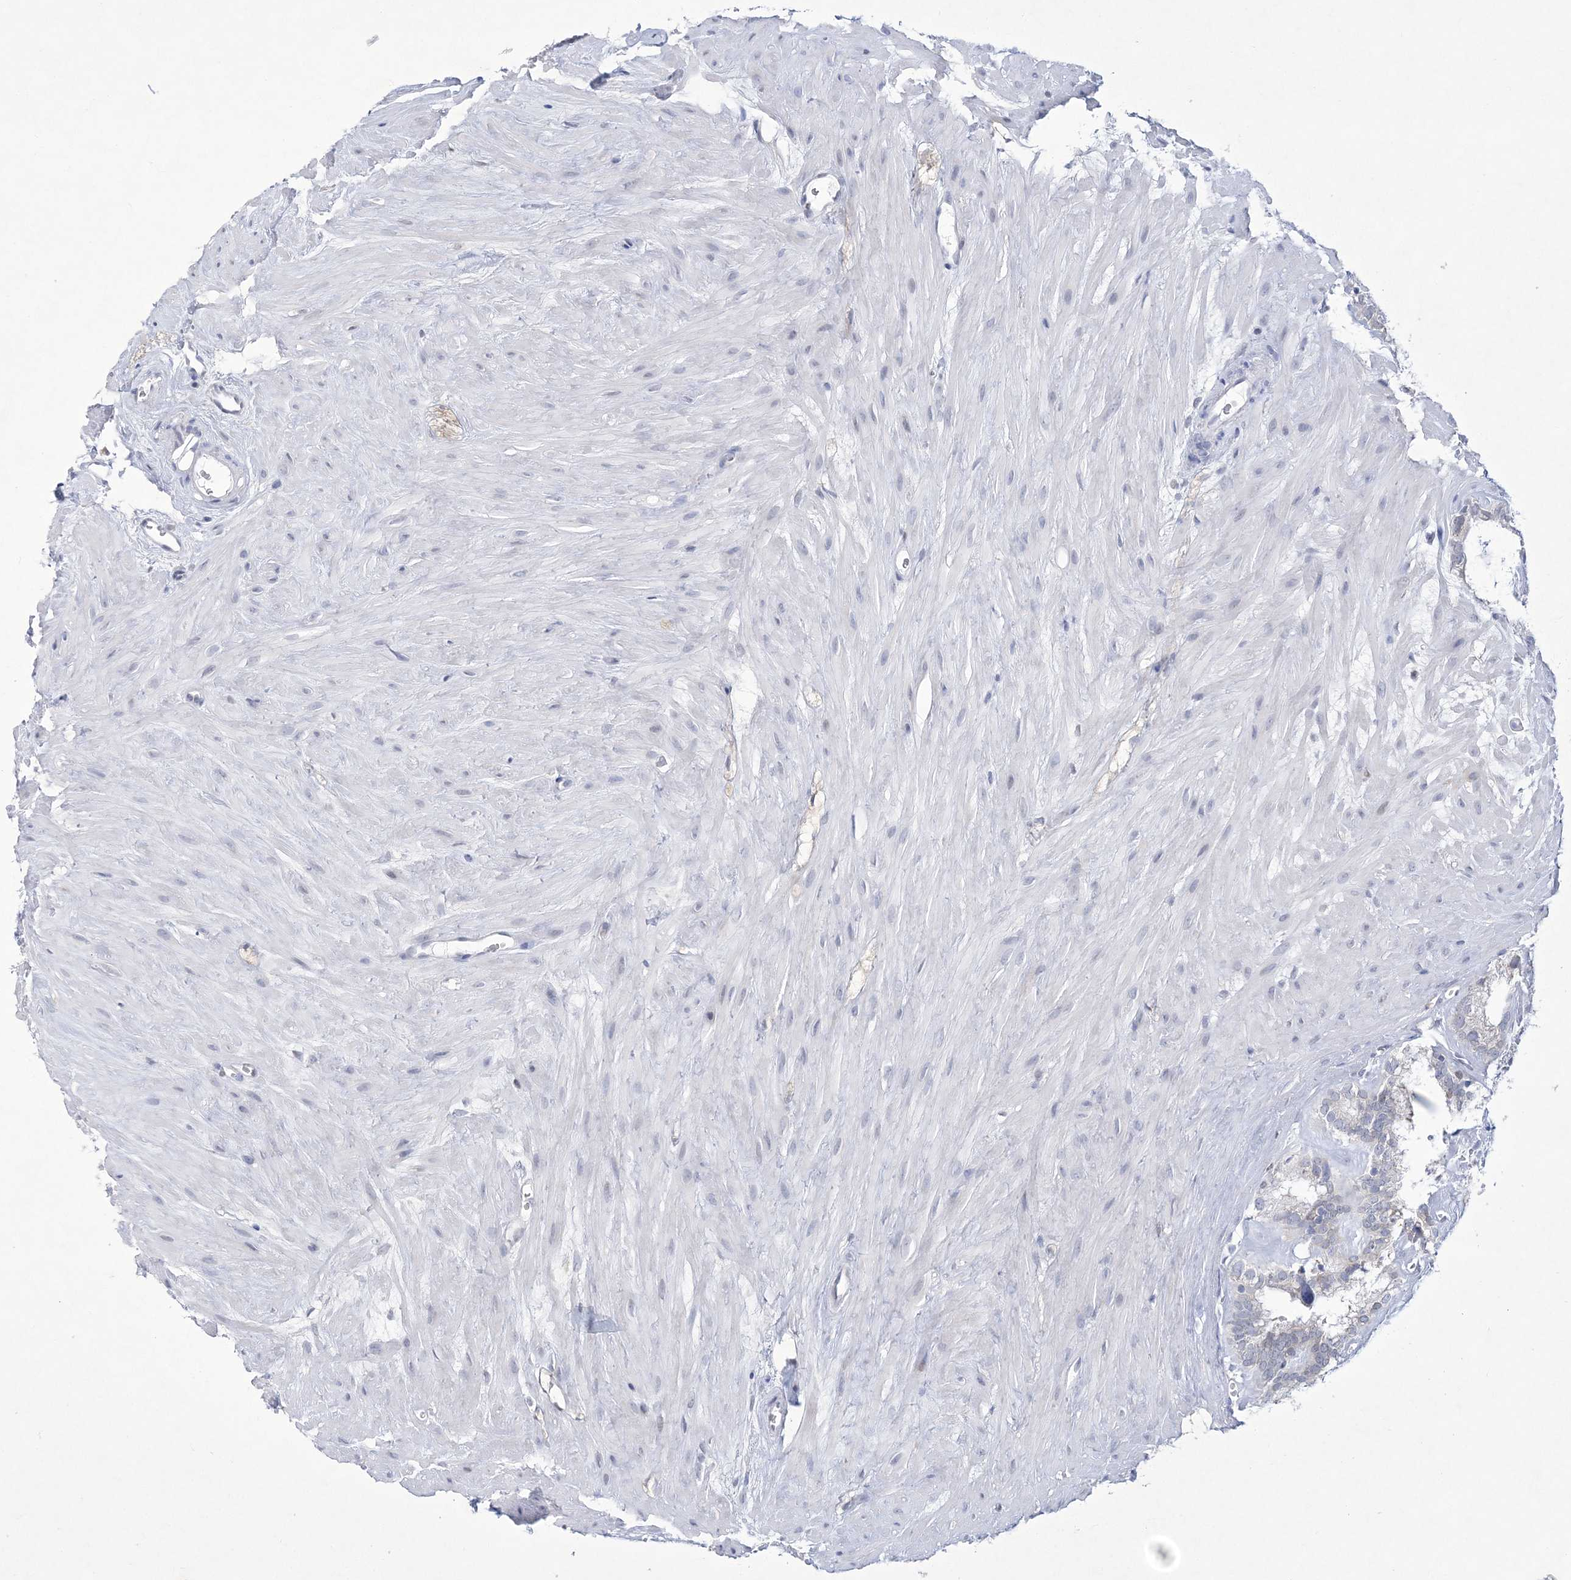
{"staining": {"intensity": "negative", "quantity": "none", "location": "none"}, "tissue": "seminal vesicle", "cell_type": "Glandular cells", "image_type": "normal", "snomed": [{"axis": "morphology", "description": "Normal tissue, NOS"}, {"axis": "topography", "description": "Prostate"}, {"axis": "topography", "description": "Seminal veicle"}], "caption": "Immunohistochemistry (IHC) histopathology image of normal seminal vesicle: seminal vesicle stained with DAB (3,3'-diaminobenzidine) shows no significant protein expression in glandular cells.", "gene": "WDR27", "patient": {"sex": "male", "age": 59}}